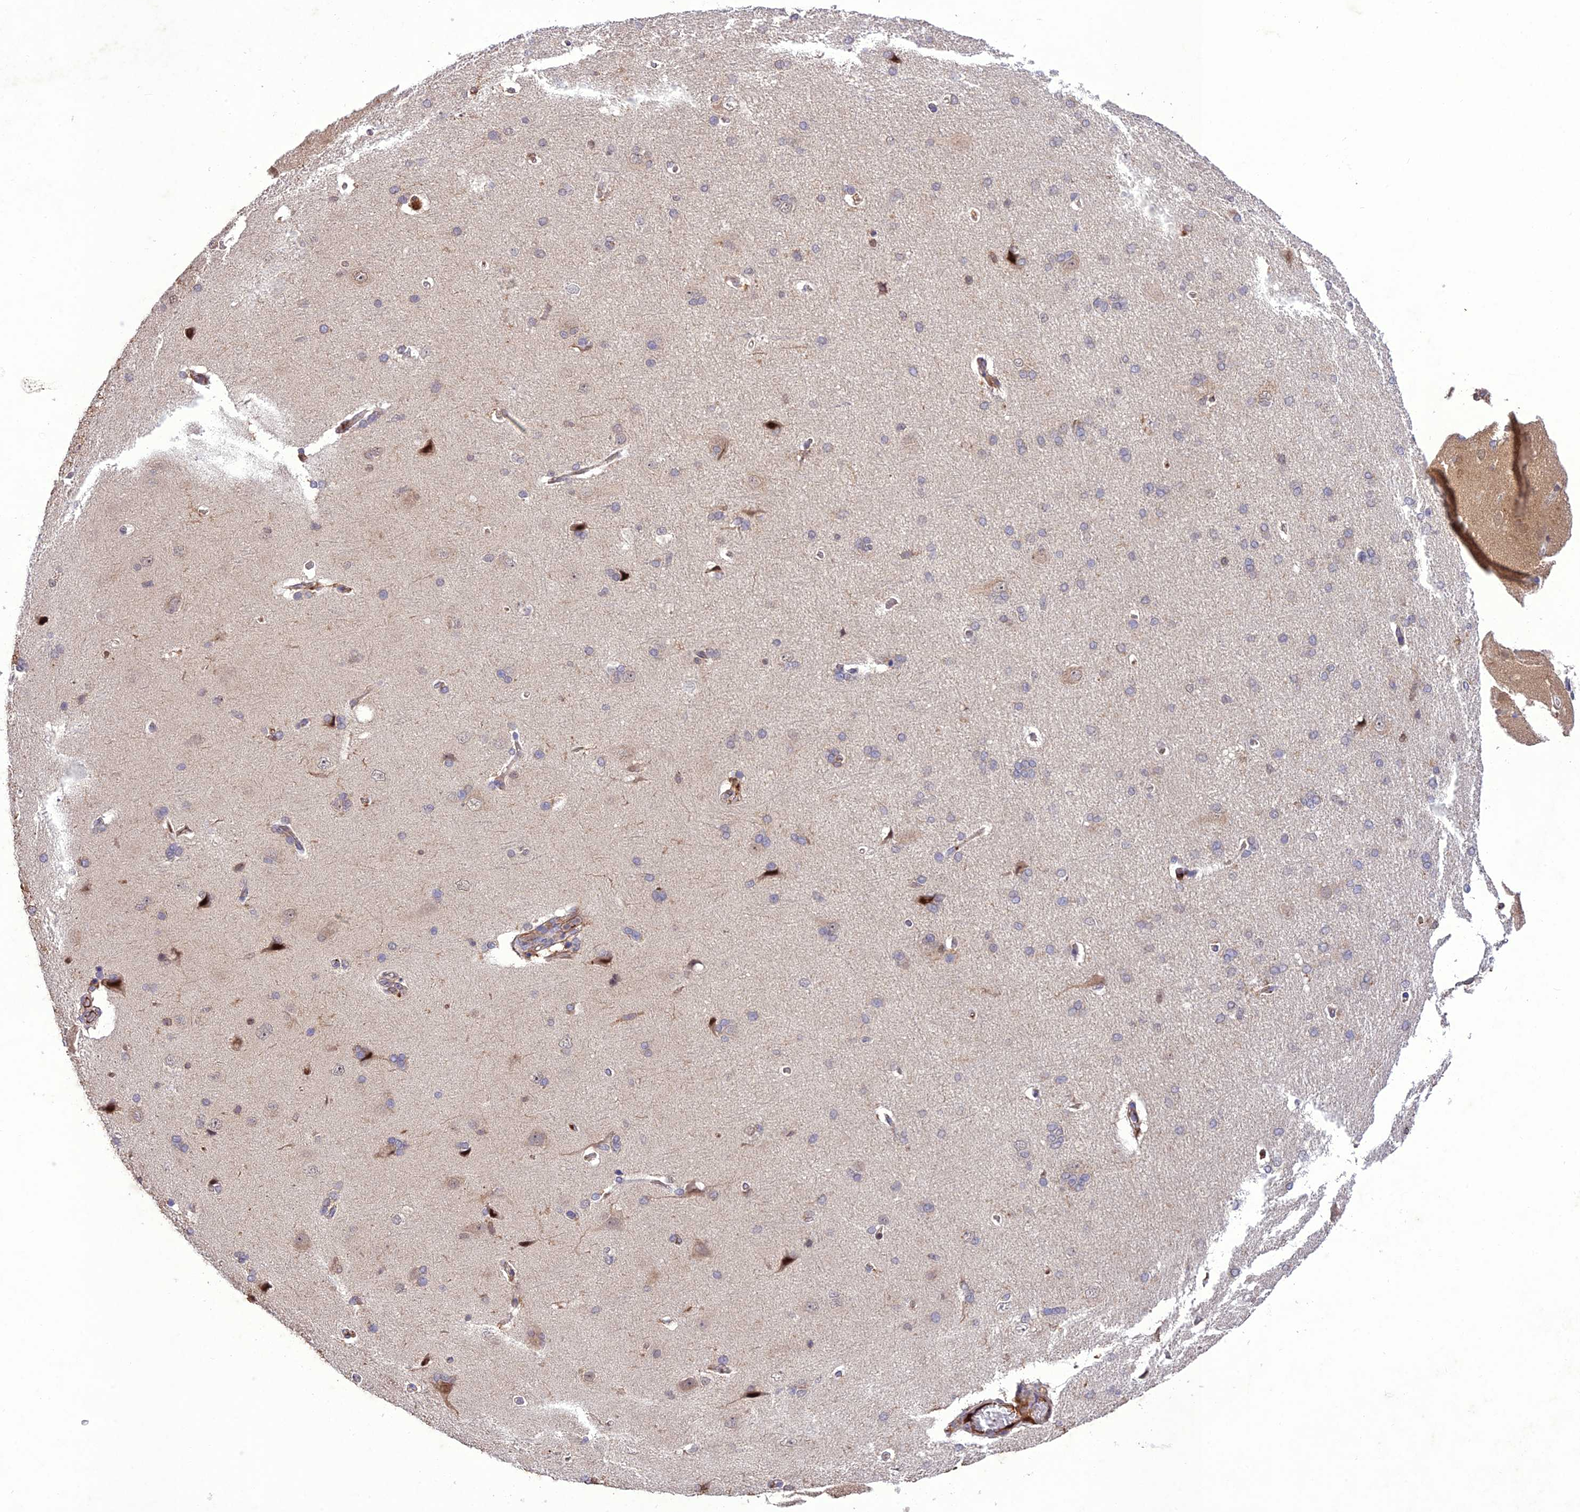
{"staining": {"intensity": "negative", "quantity": "none", "location": "none"}, "tissue": "cerebral cortex", "cell_type": "Endothelial cells", "image_type": "normal", "snomed": [{"axis": "morphology", "description": "Normal tissue, NOS"}, {"axis": "topography", "description": "Cerebral cortex"}], "caption": "The immunohistochemistry (IHC) histopathology image has no significant positivity in endothelial cells of cerebral cortex. (Stains: DAB (3,3'-diaminobenzidine) immunohistochemistry with hematoxylin counter stain, Microscopy: brightfield microscopy at high magnification).", "gene": "ANKRD52", "patient": {"sex": "male", "age": 62}}